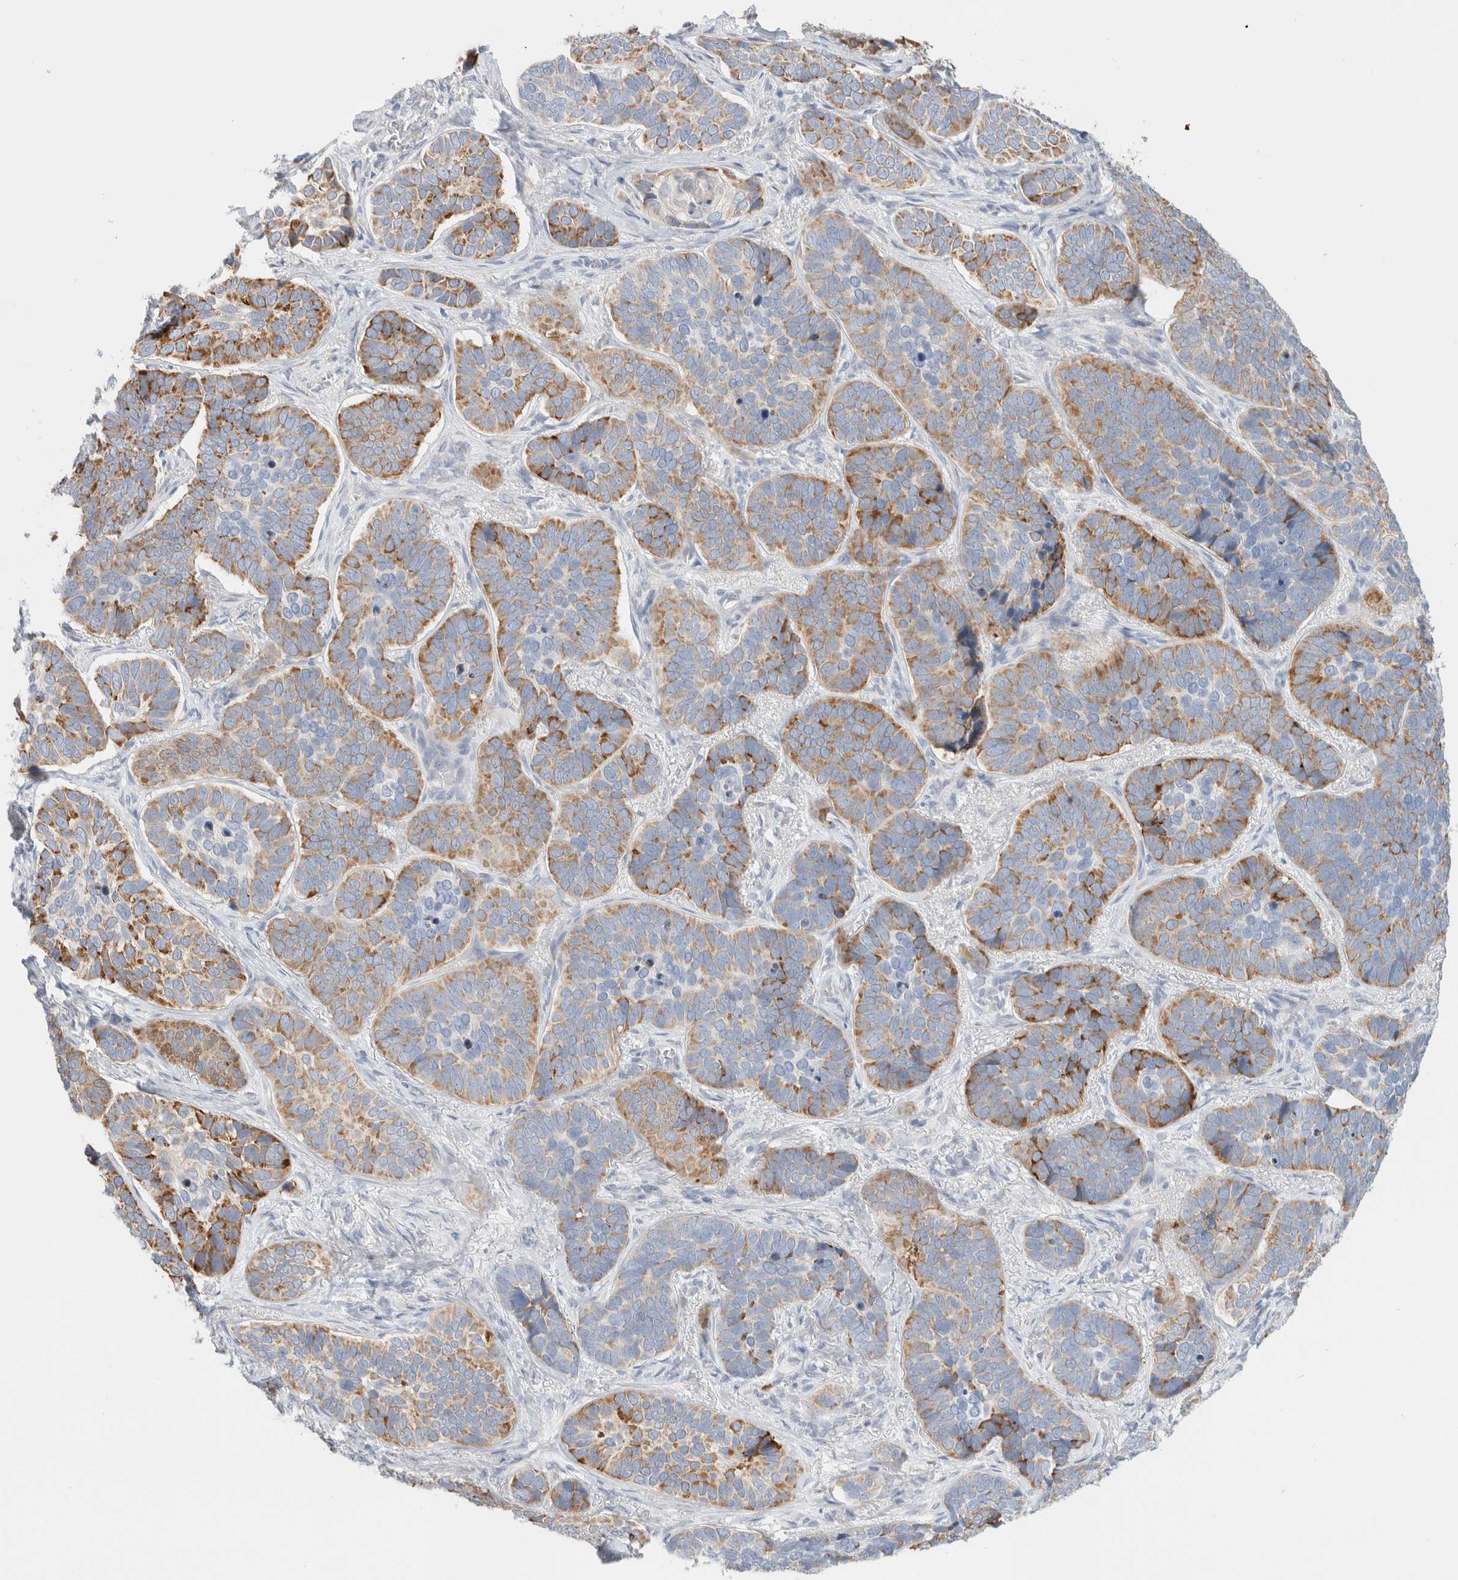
{"staining": {"intensity": "moderate", "quantity": "25%-75%", "location": "cytoplasmic/membranous"}, "tissue": "skin cancer", "cell_type": "Tumor cells", "image_type": "cancer", "snomed": [{"axis": "morphology", "description": "Basal cell carcinoma"}, {"axis": "topography", "description": "Skin"}], "caption": "IHC of basal cell carcinoma (skin) displays medium levels of moderate cytoplasmic/membranous expression in approximately 25%-75% of tumor cells. (IHC, brightfield microscopy, high magnification).", "gene": "CSK", "patient": {"sex": "male", "age": 62}}